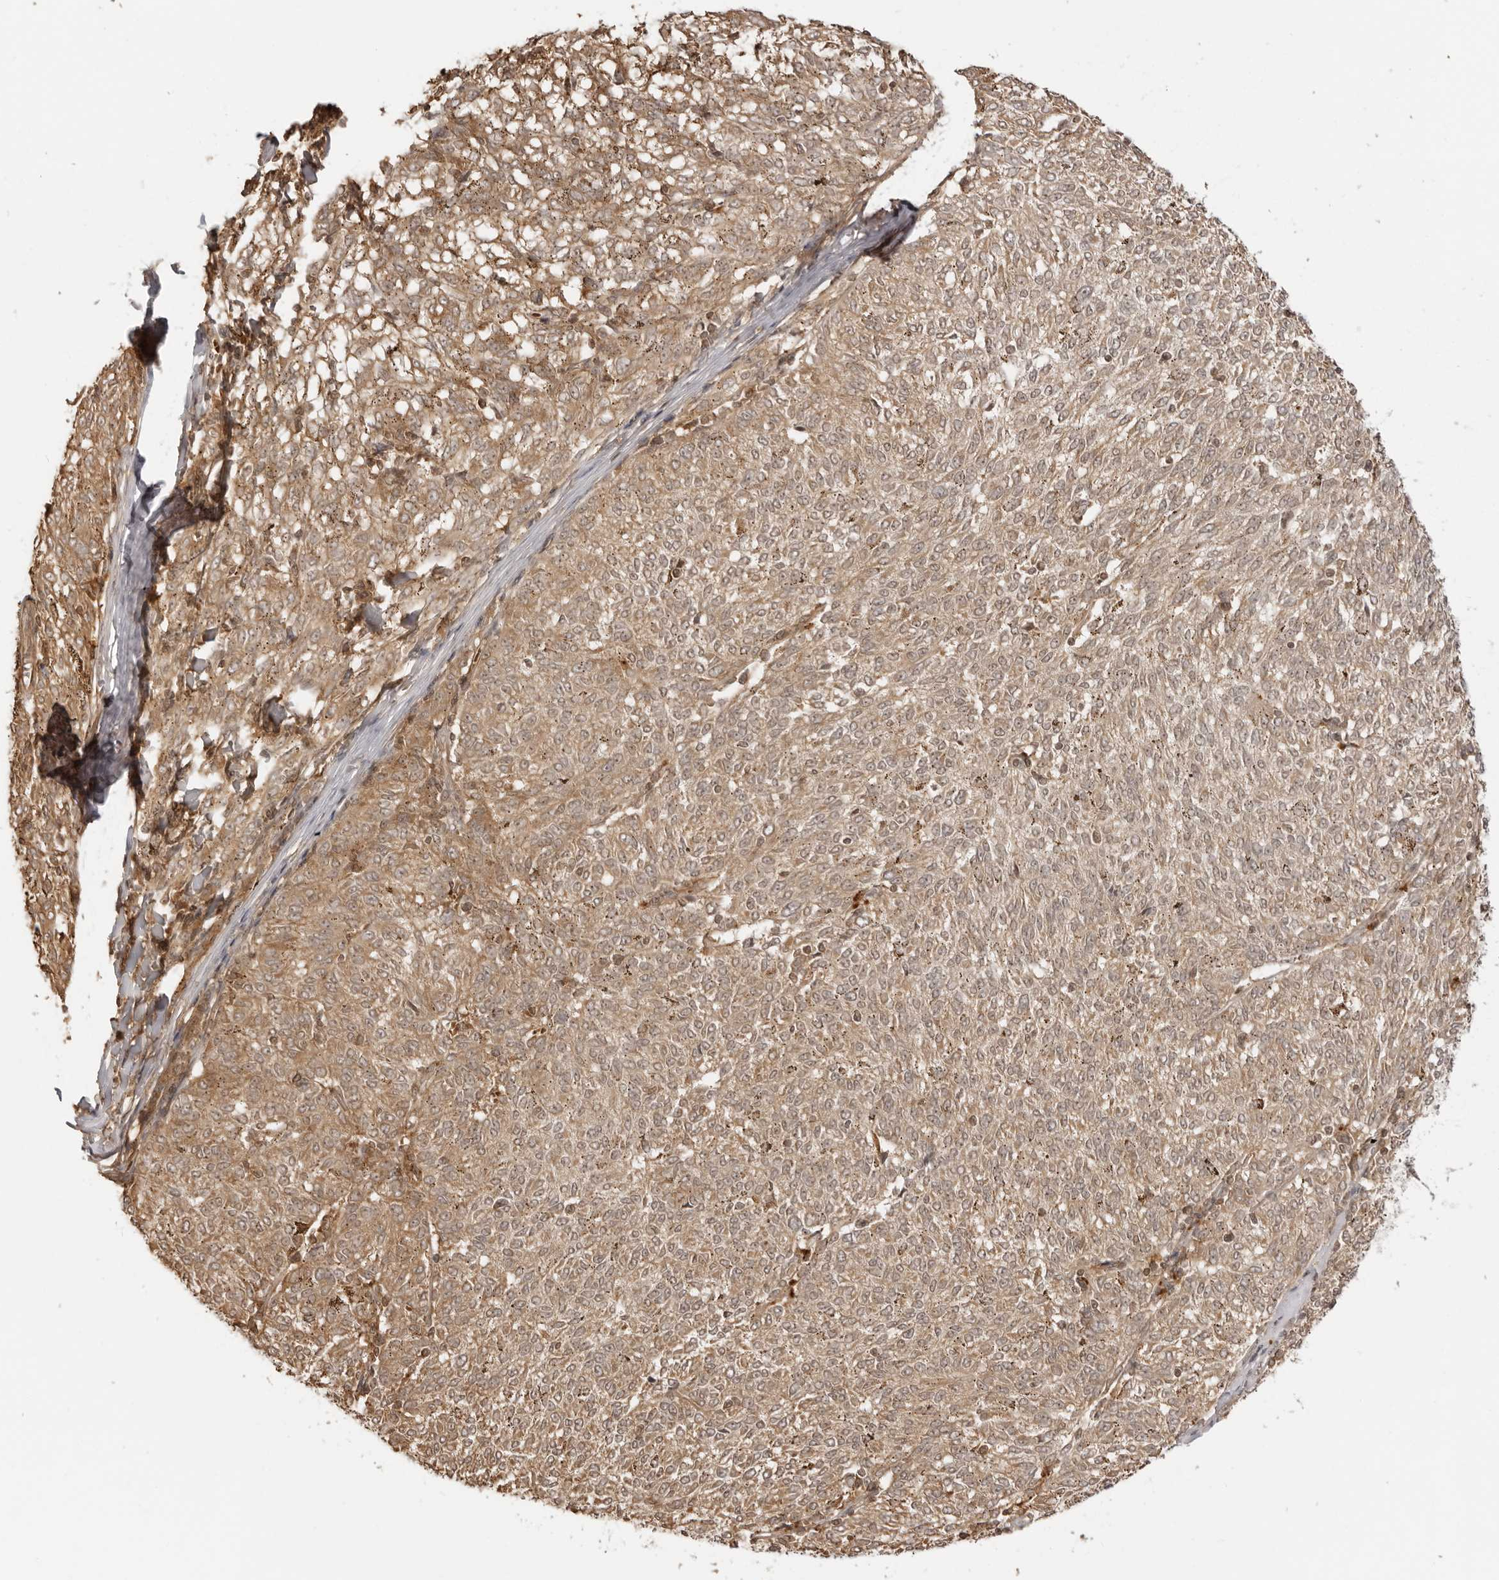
{"staining": {"intensity": "weak", "quantity": ">75%", "location": "cytoplasmic/membranous,nuclear"}, "tissue": "melanoma", "cell_type": "Tumor cells", "image_type": "cancer", "snomed": [{"axis": "morphology", "description": "Malignant melanoma, NOS"}, {"axis": "topography", "description": "Skin"}], "caption": "Malignant melanoma stained with a brown dye displays weak cytoplasmic/membranous and nuclear positive positivity in about >75% of tumor cells.", "gene": "IKBKE", "patient": {"sex": "female", "age": 72}}